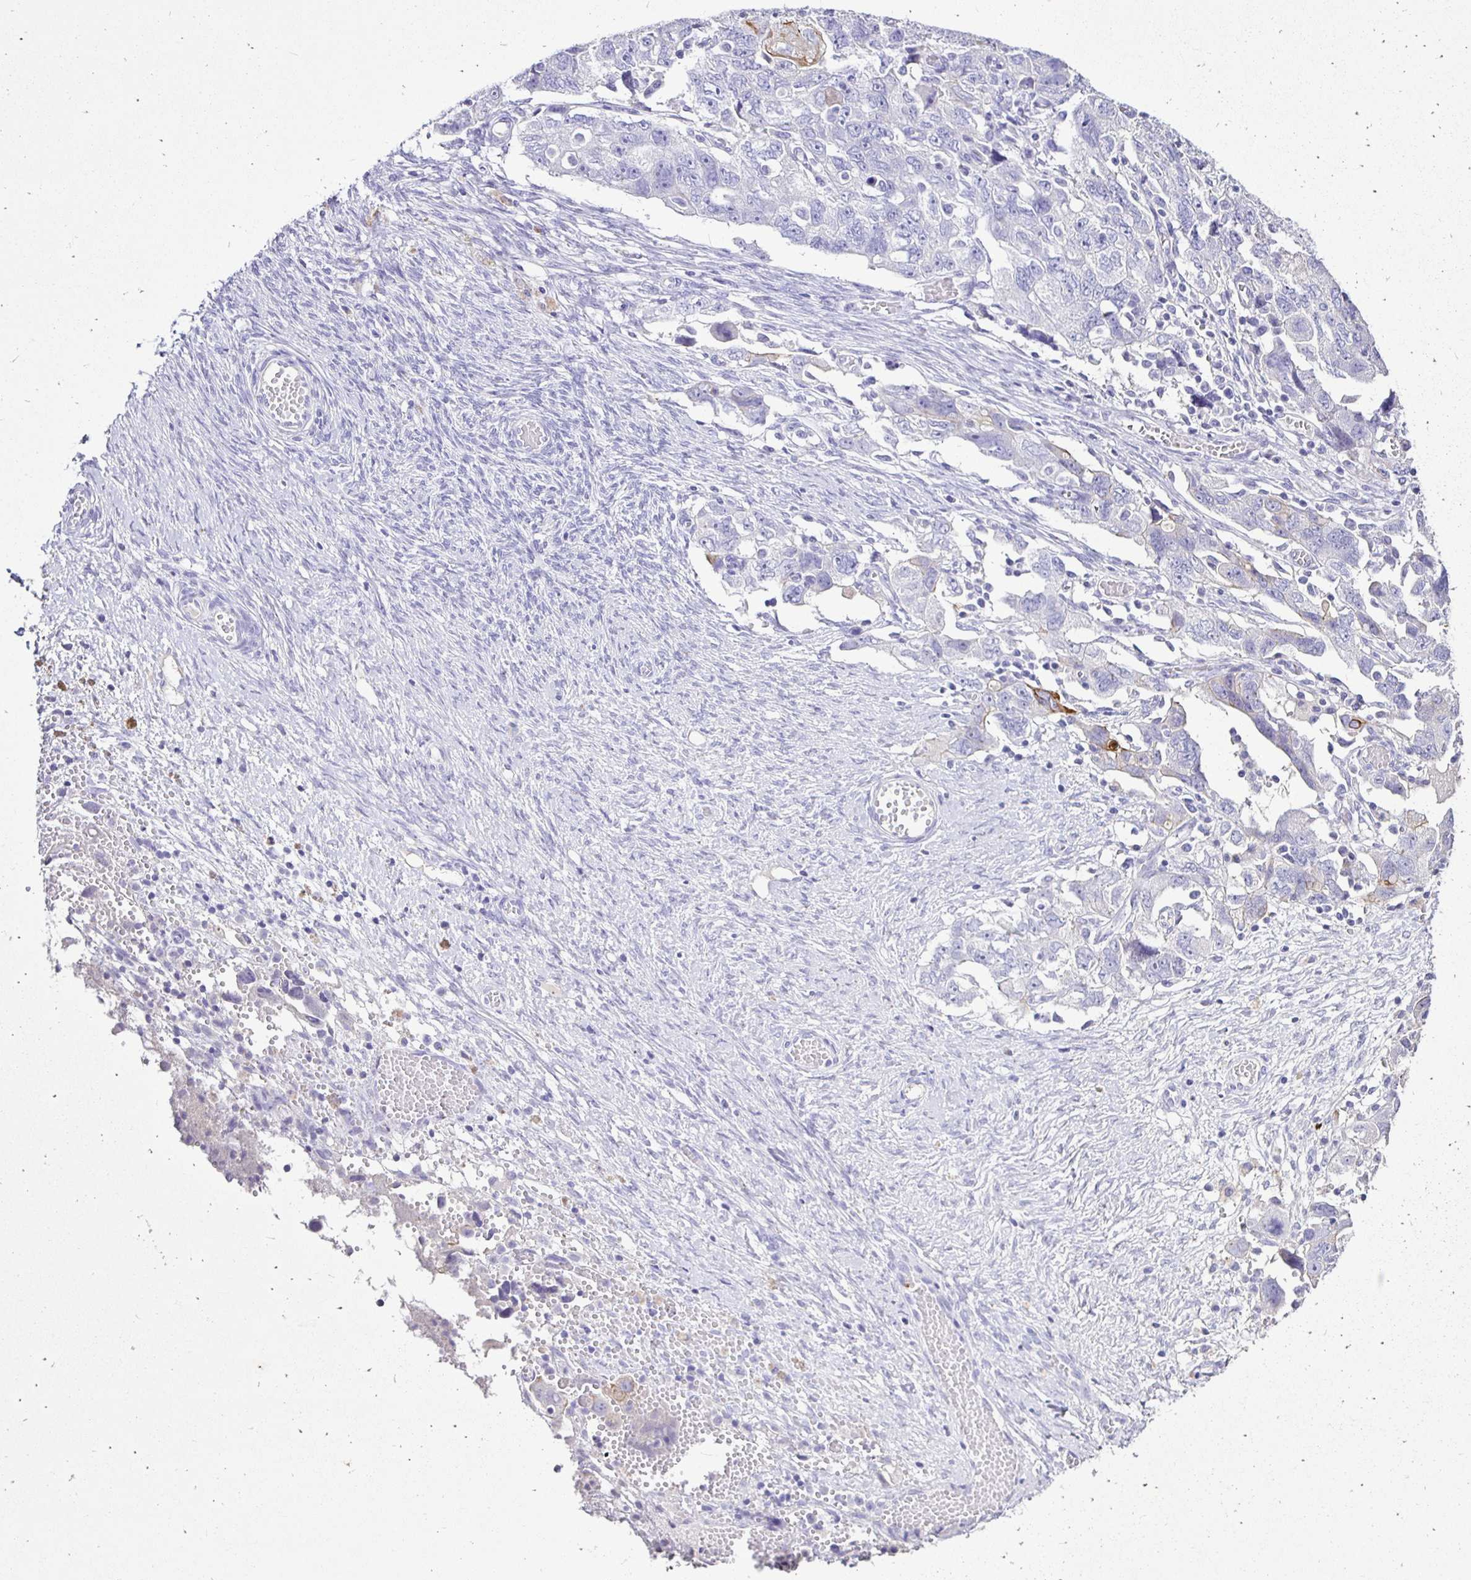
{"staining": {"intensity": "negative", "quantity": "none", "location": "none"}, "tissue": "ovarian cancer", "cell_type": "Tumor cells", "image_type": "cancer", "snomed": [{"axis": "morphology", "description": "Carcinoma, NOS"}, {"axis": "morphology", "description": "Cystadenocarcinoma, serous, NOS"}, {"axis": "topography", "description": "Ovary"}], "caption": "The histopathology image displays no significant positivity in tumor cells of ovarian cancer.", "gene": "TAF1D", "patient": {"sex": "female", "age": 69}}